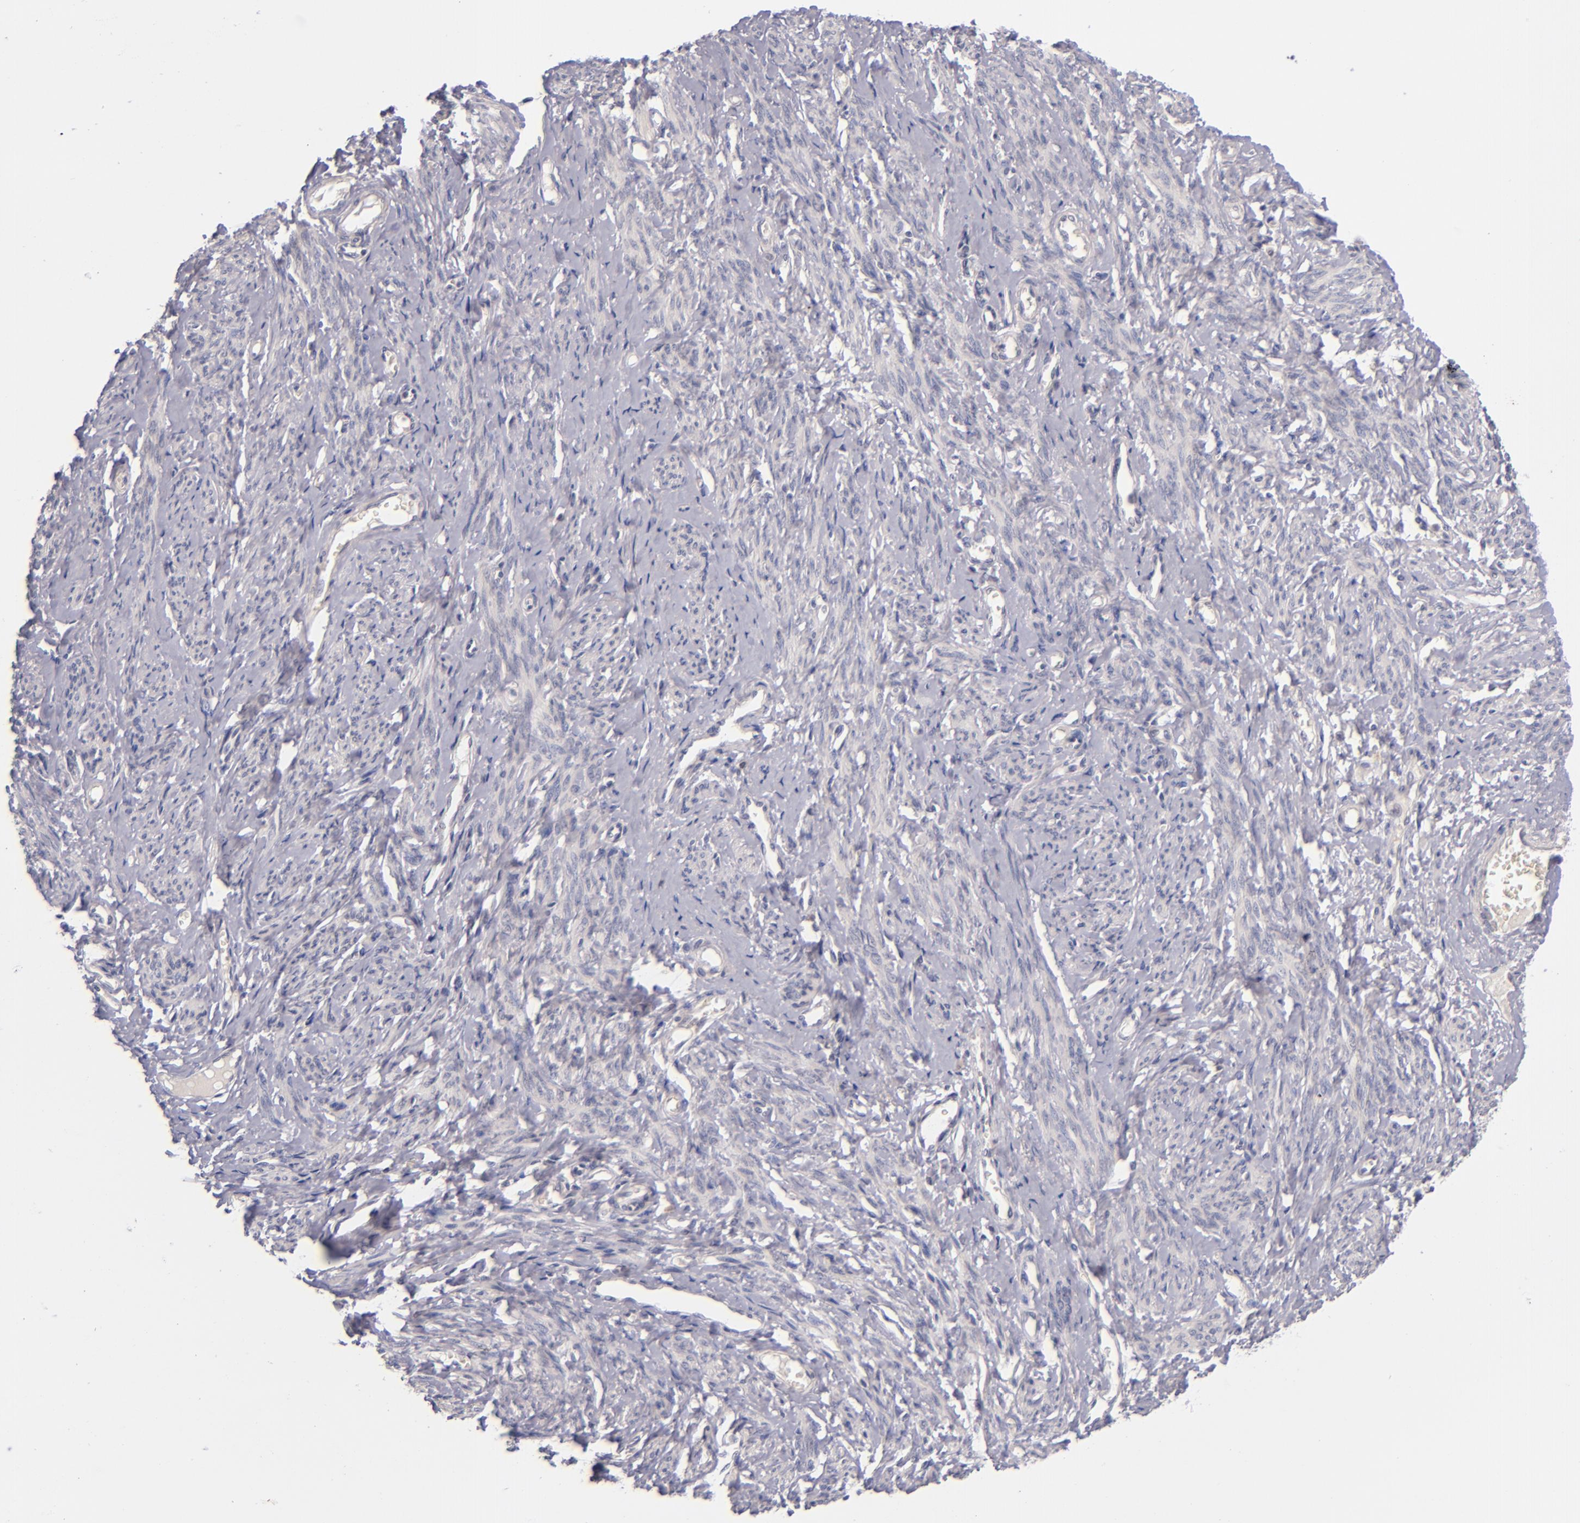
{"staining": {"intensity": "negative", "quantity": "none", "location": "none"}, "tissue": "smooth muscle", "cell_type": "Smooth muscle cells", "image_type": "normal", "snomed": [{"axis": "morphology", "description": "Normal tissue, NOS"}, {"axis": "topography", "description": "Cervix"}, {"axis": "topography", "description": "Endometrium"}], "caption": "IHC image of unremarkable smooth muscle stained for a protein (brown), which displays no staining in smooth muscle cells.", "gene": "TSC2", "patient": {"sex": "female", "age": 65}}